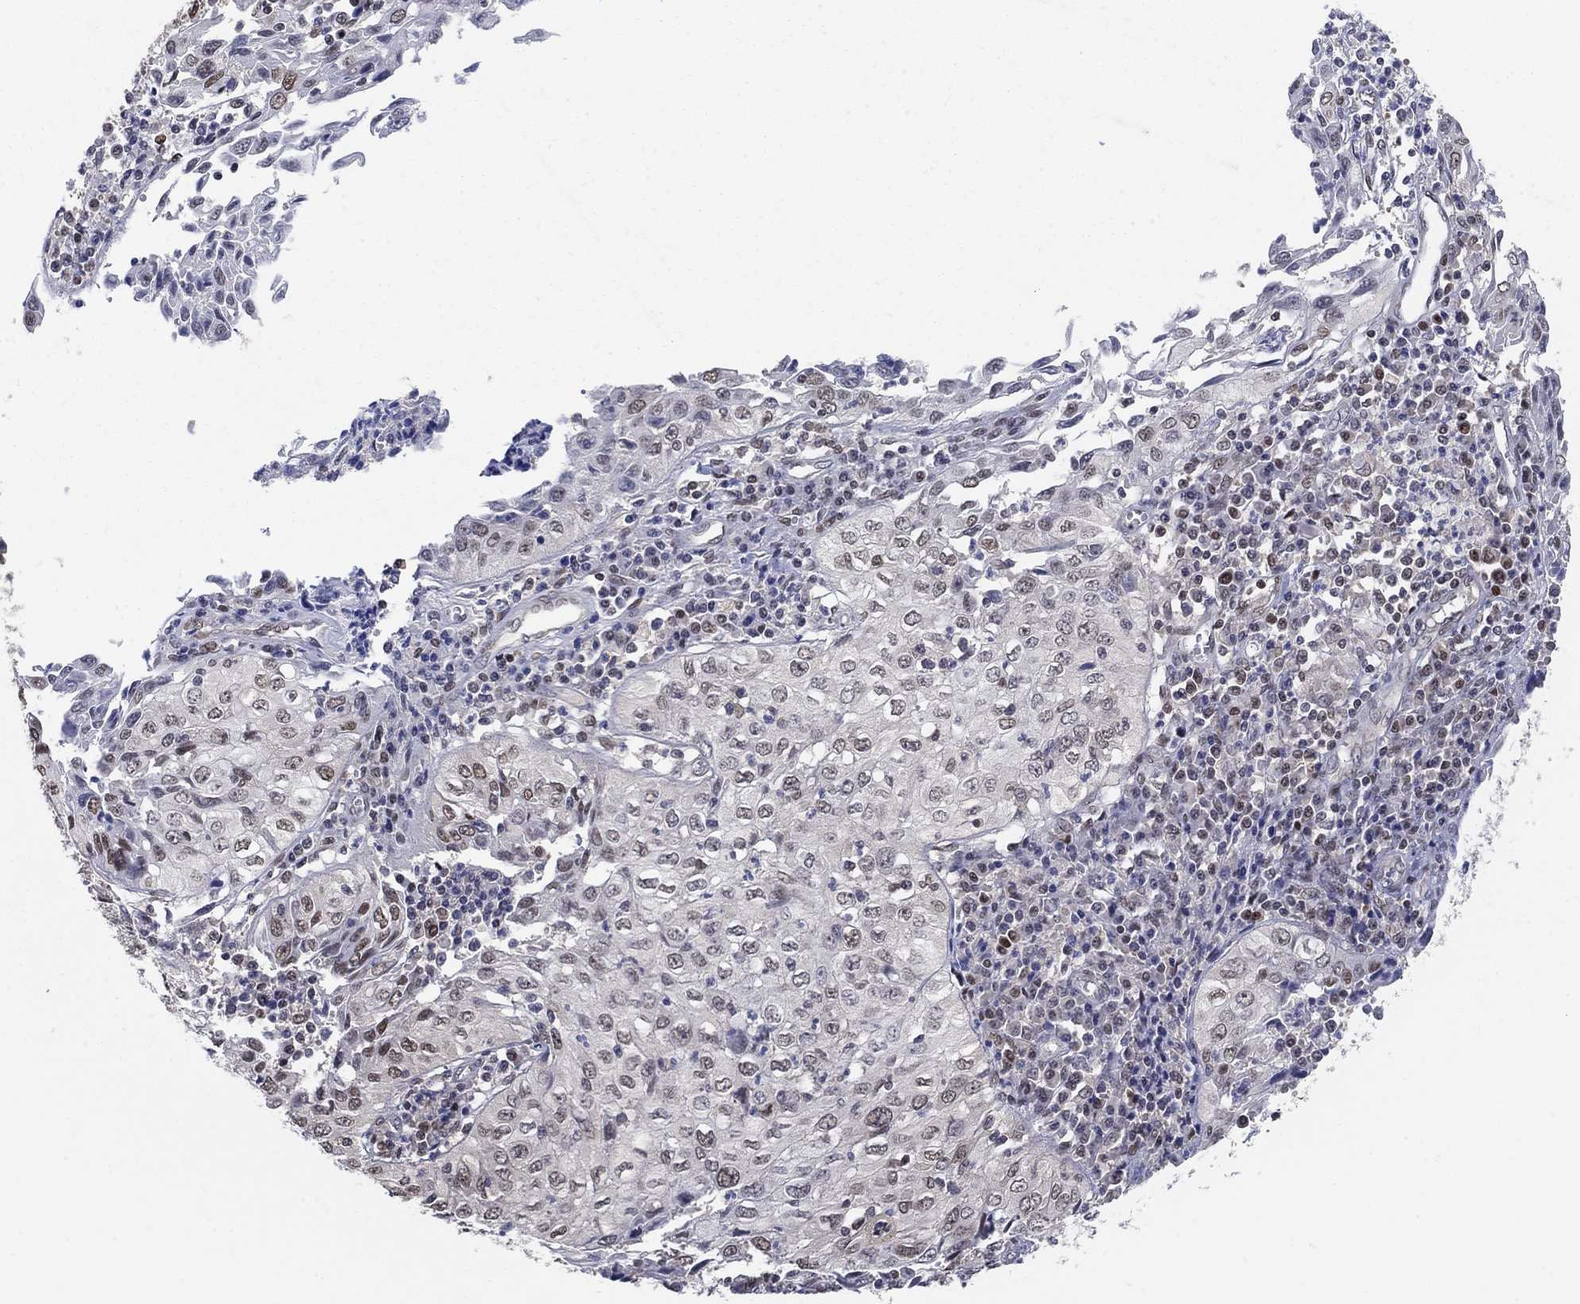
{"staining": {"intensity": "moderate", "quantity": "25%-75%", "location": "nuclear"}, "tissue": "cervical cancer", "cell_type": "Tumor cells", "image_type": "cancer", "snomed": [{"axis": "morphology", "description": "Squamous cell carcinoma, NOS"}, {"axis": "topography", "description": "Cervix"}], "caption": "Approximately 25%-75% of tumor cells in human cervical cancer (squamous cell carcinoma) display moderate nuclear protein staining as visualized by brown immunohistochemical staining.", "gene": "CENPE", "patient": {"sex": "female", "age": 24}}